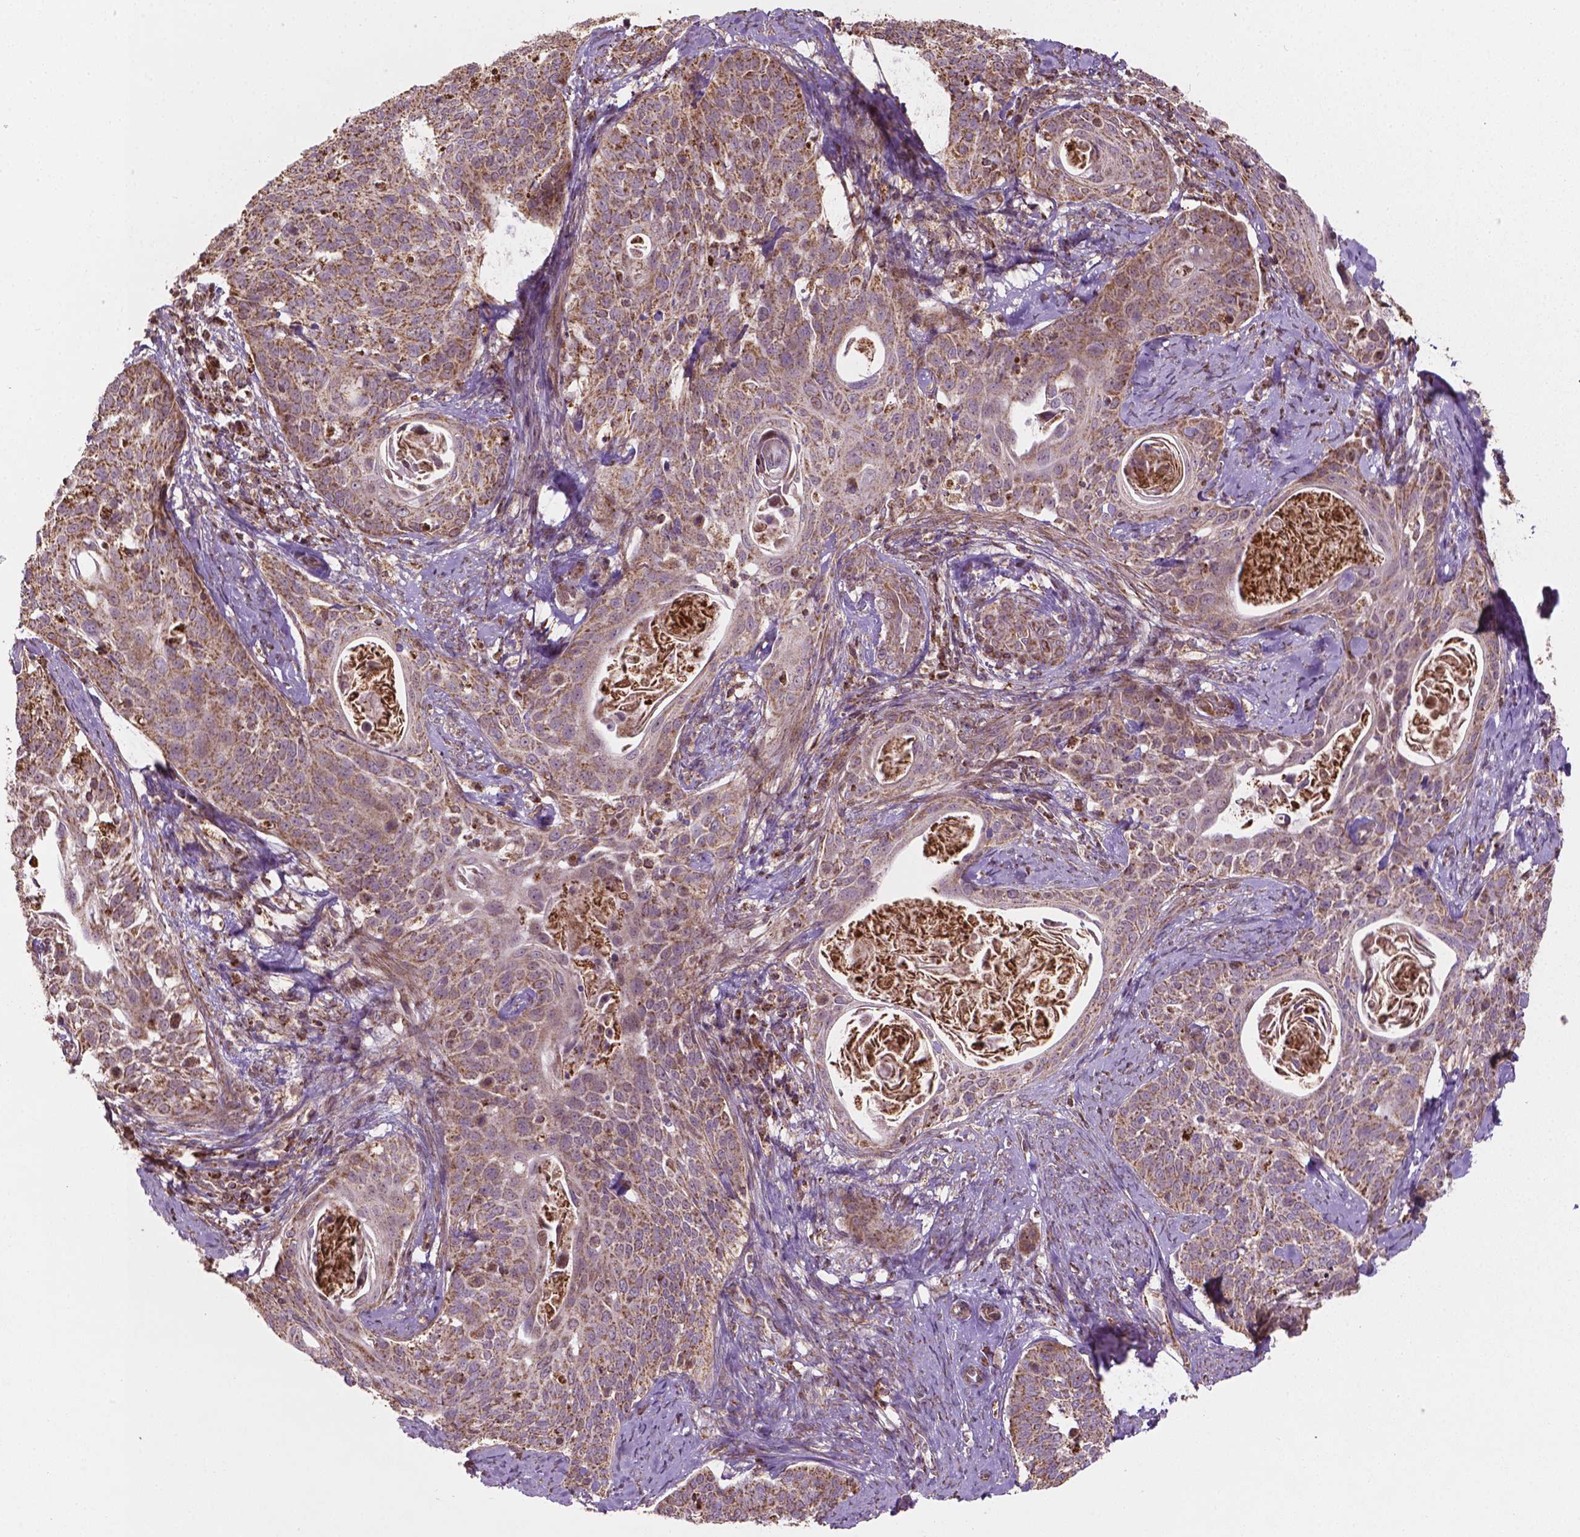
{"staining": {"intensity": "weak", "quantity": ">75%", "location": "cytoplasmic/membranous"}, "tissue": "cervical cancer", "cell_type": "Tumor cells", "image_type": "cancer", "snomed": [{"axis": "morphology", "description": "Squamous cell carcinoma, NOS"}, {"axis": "topography", "description": "Cervix"}], "caption": "DAB (3,3'-diaminobenzidine) immunohistochemical staining of cervical cancer (squamous cell carcinoma) reveals weak cytoplasmic/membranous protein positivity in about >75% of tumor cells.", "gene": "HS3ST3A1", "patient": {"sex": "female", "age": 69}}